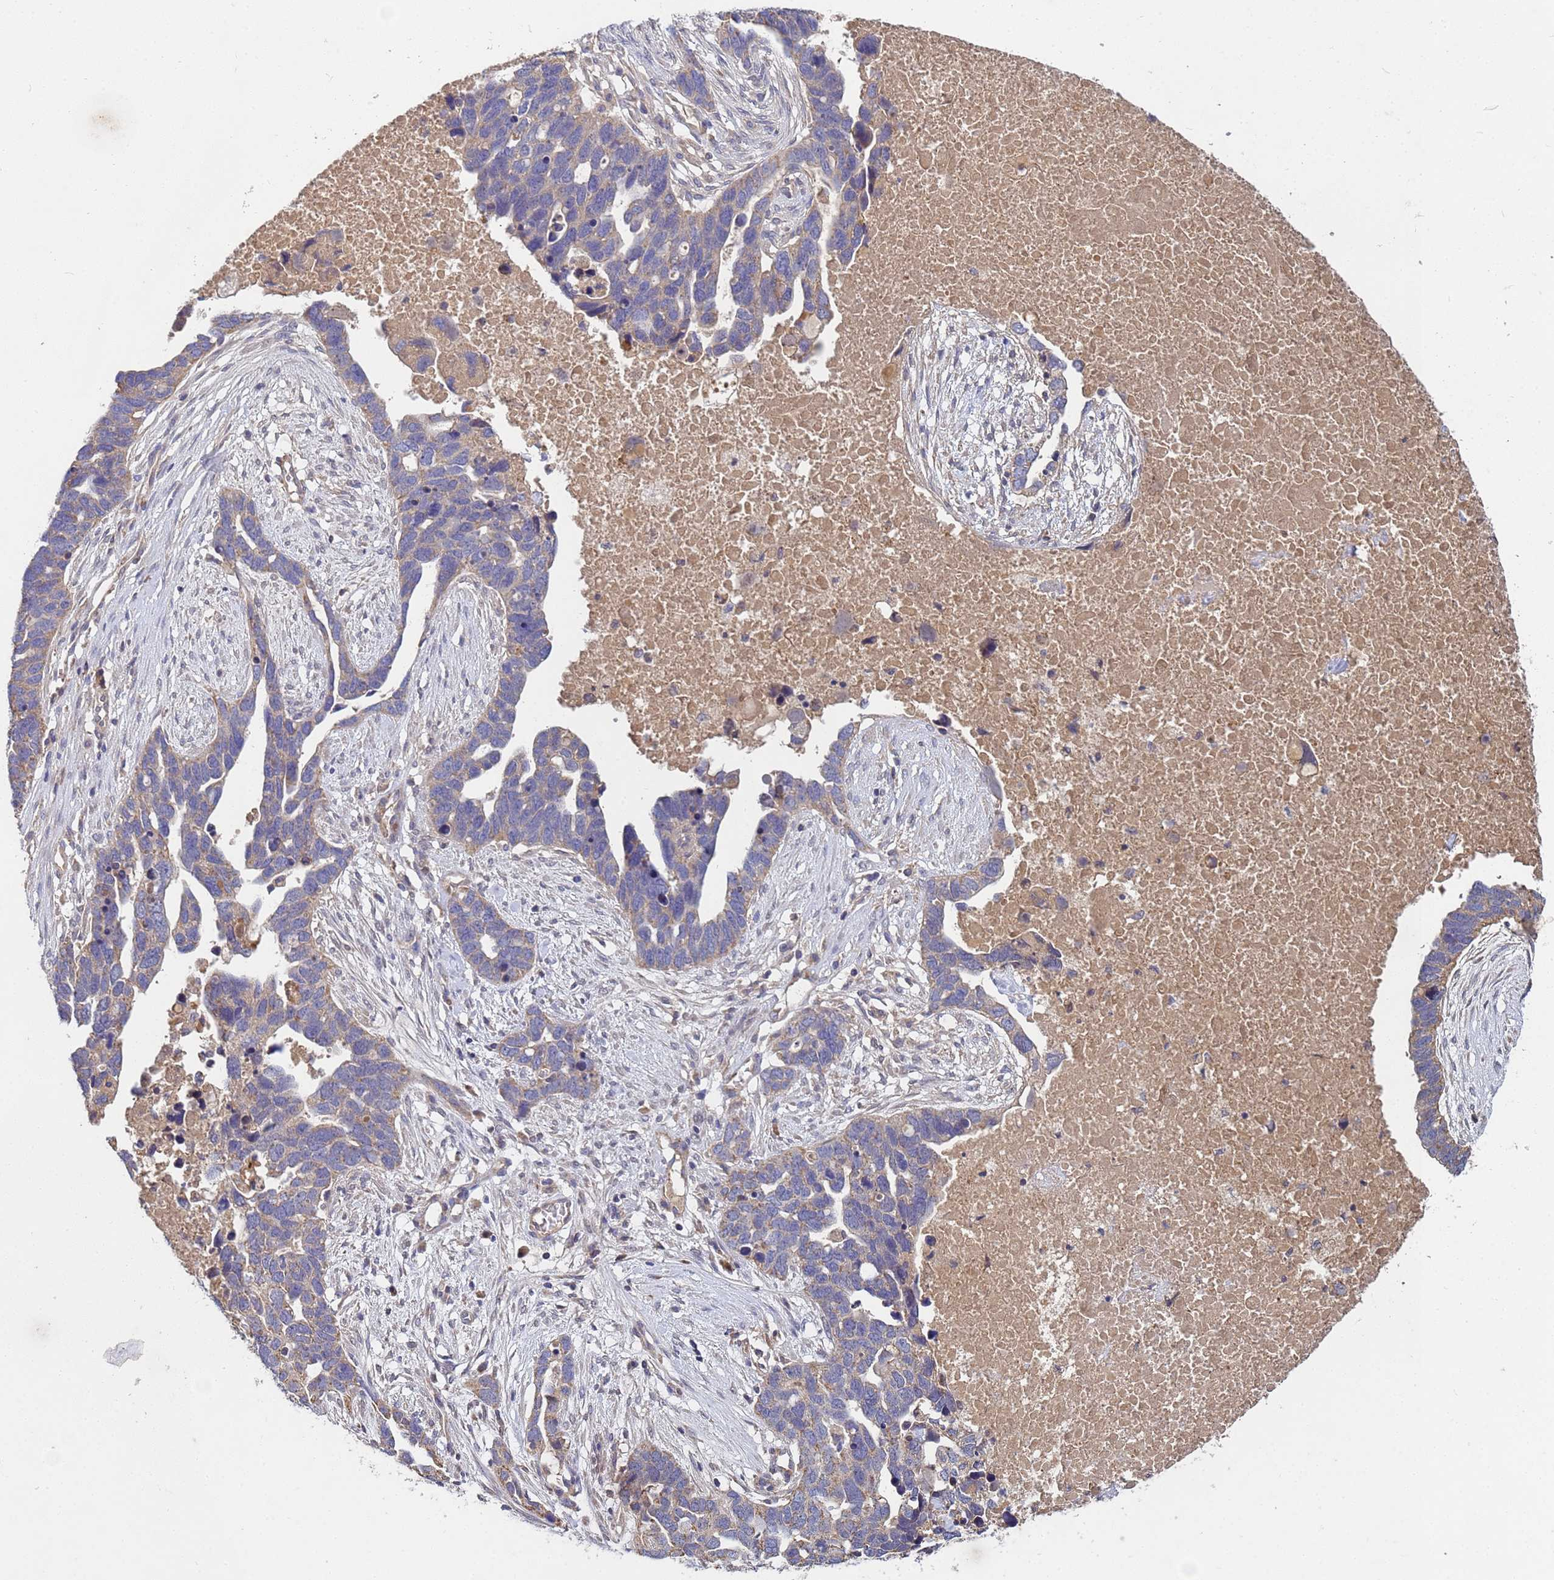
{"staining": {"intensity": "weak", "quantity": "<25%", "location": "cytoplasmic/membranous"}, "tissue": "ovarian cancer", "cell_type": "Tumor cells", "image_type": "cancer", "snomed": [{"axis": "morphology", "description": "Cystadenocarcinoma, serous, NOS"}, {"axis": "topography", "description": "Ovary"}], "caption": "The IHC micrograph has no significant expression in tumor cells of ovarian cancer (serous cystadenocarcinoma) tissue. (Immunohistochemistry, brightfield microscopy, high magnification).", "gene": "C5orf34", "patient": {"sex": "female", "age": 54}}